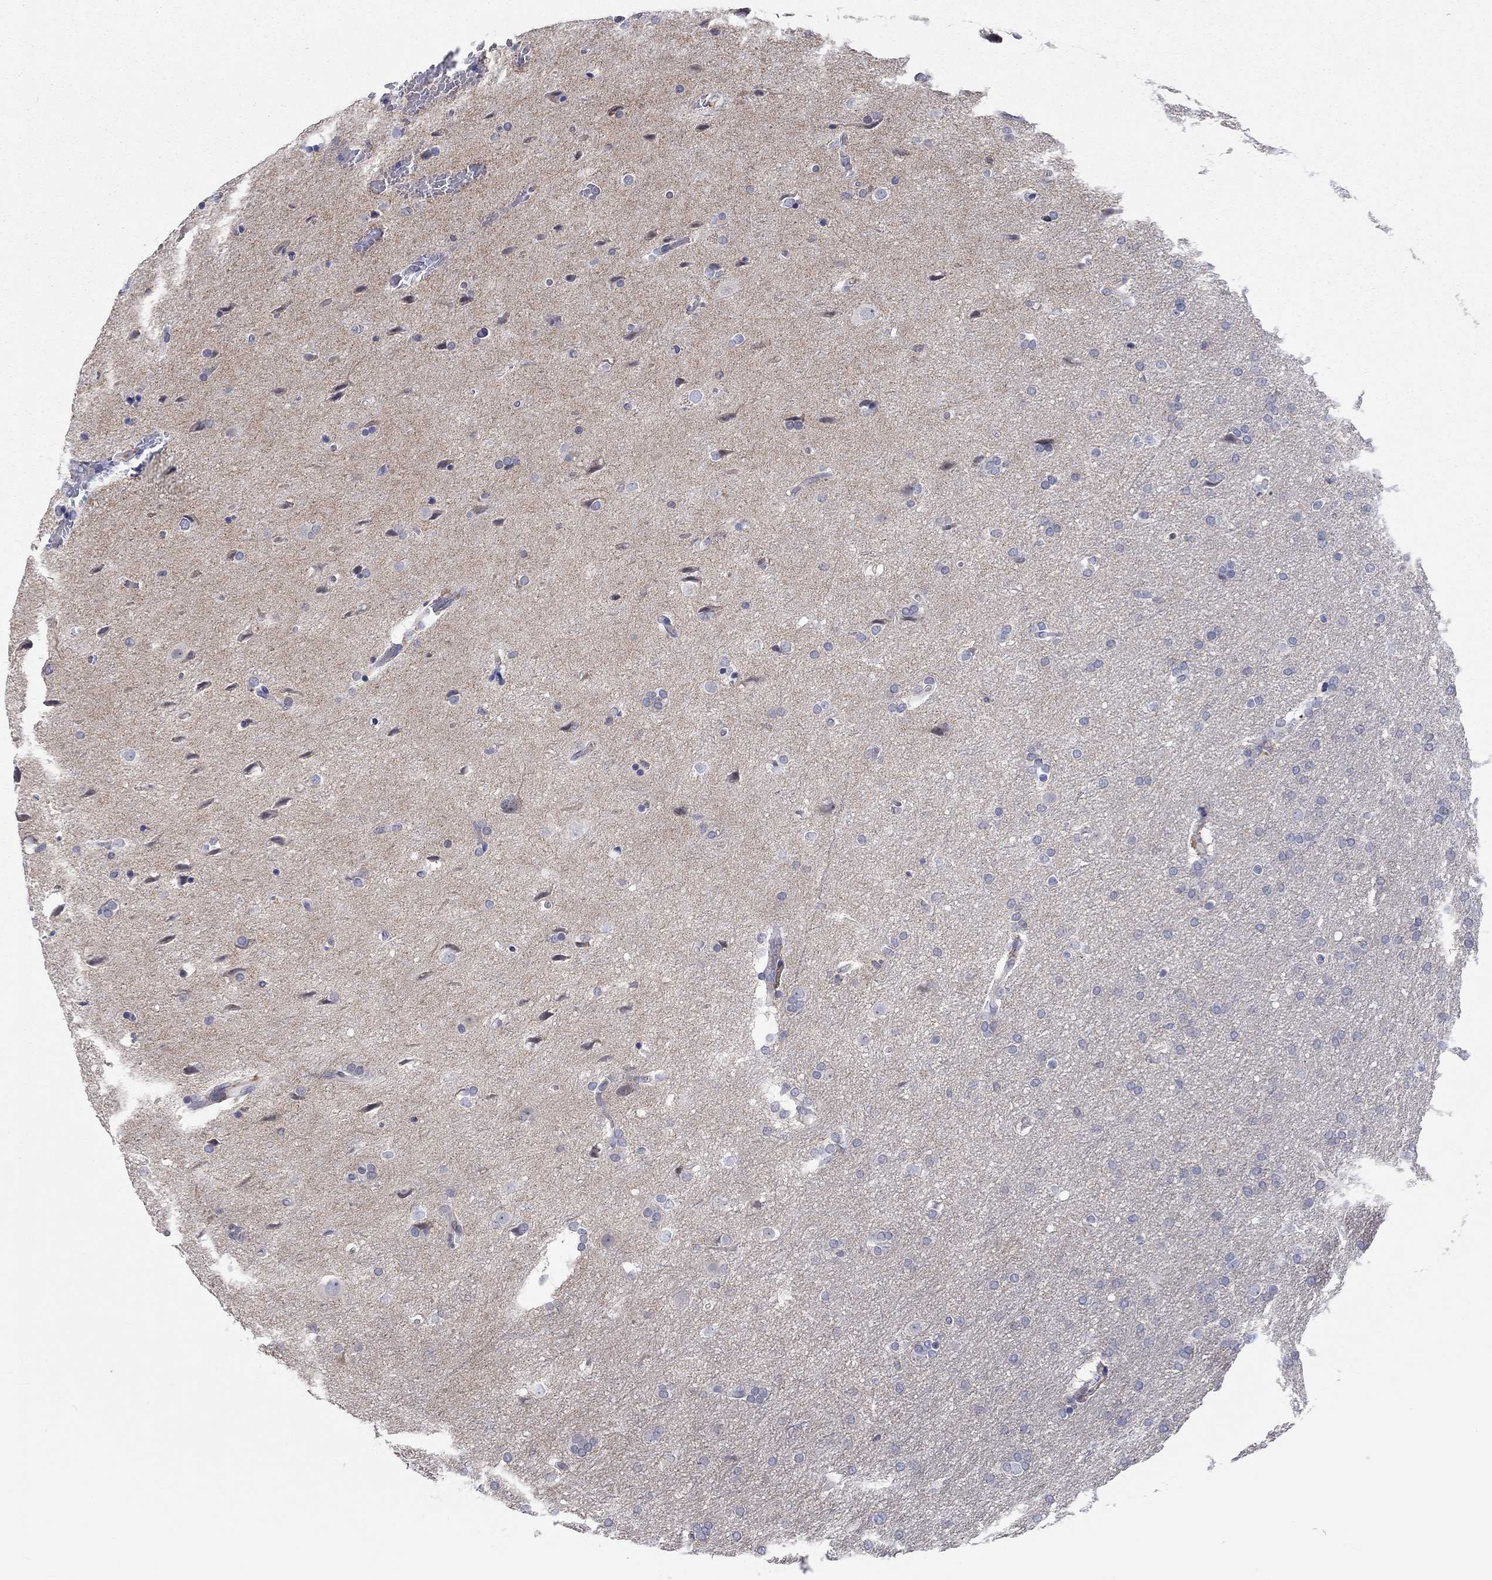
{"staining": {"intensity": "negative", "quantity": "none", "location": "none"}, "tissue": "glioma", "cell_type": "Tumor cells", "image_type": "cancer", "snomed": [{"axis": "morphology", "description": "Glioma, malignant, Low grade"}, {"axis": "topography", "description": "Brain"}], "caption": "IHC of glioma exhibits no positivity in tumor cells.", "gene": "PCDHGA10", "patient": {"sex": "female", "age": 32}}